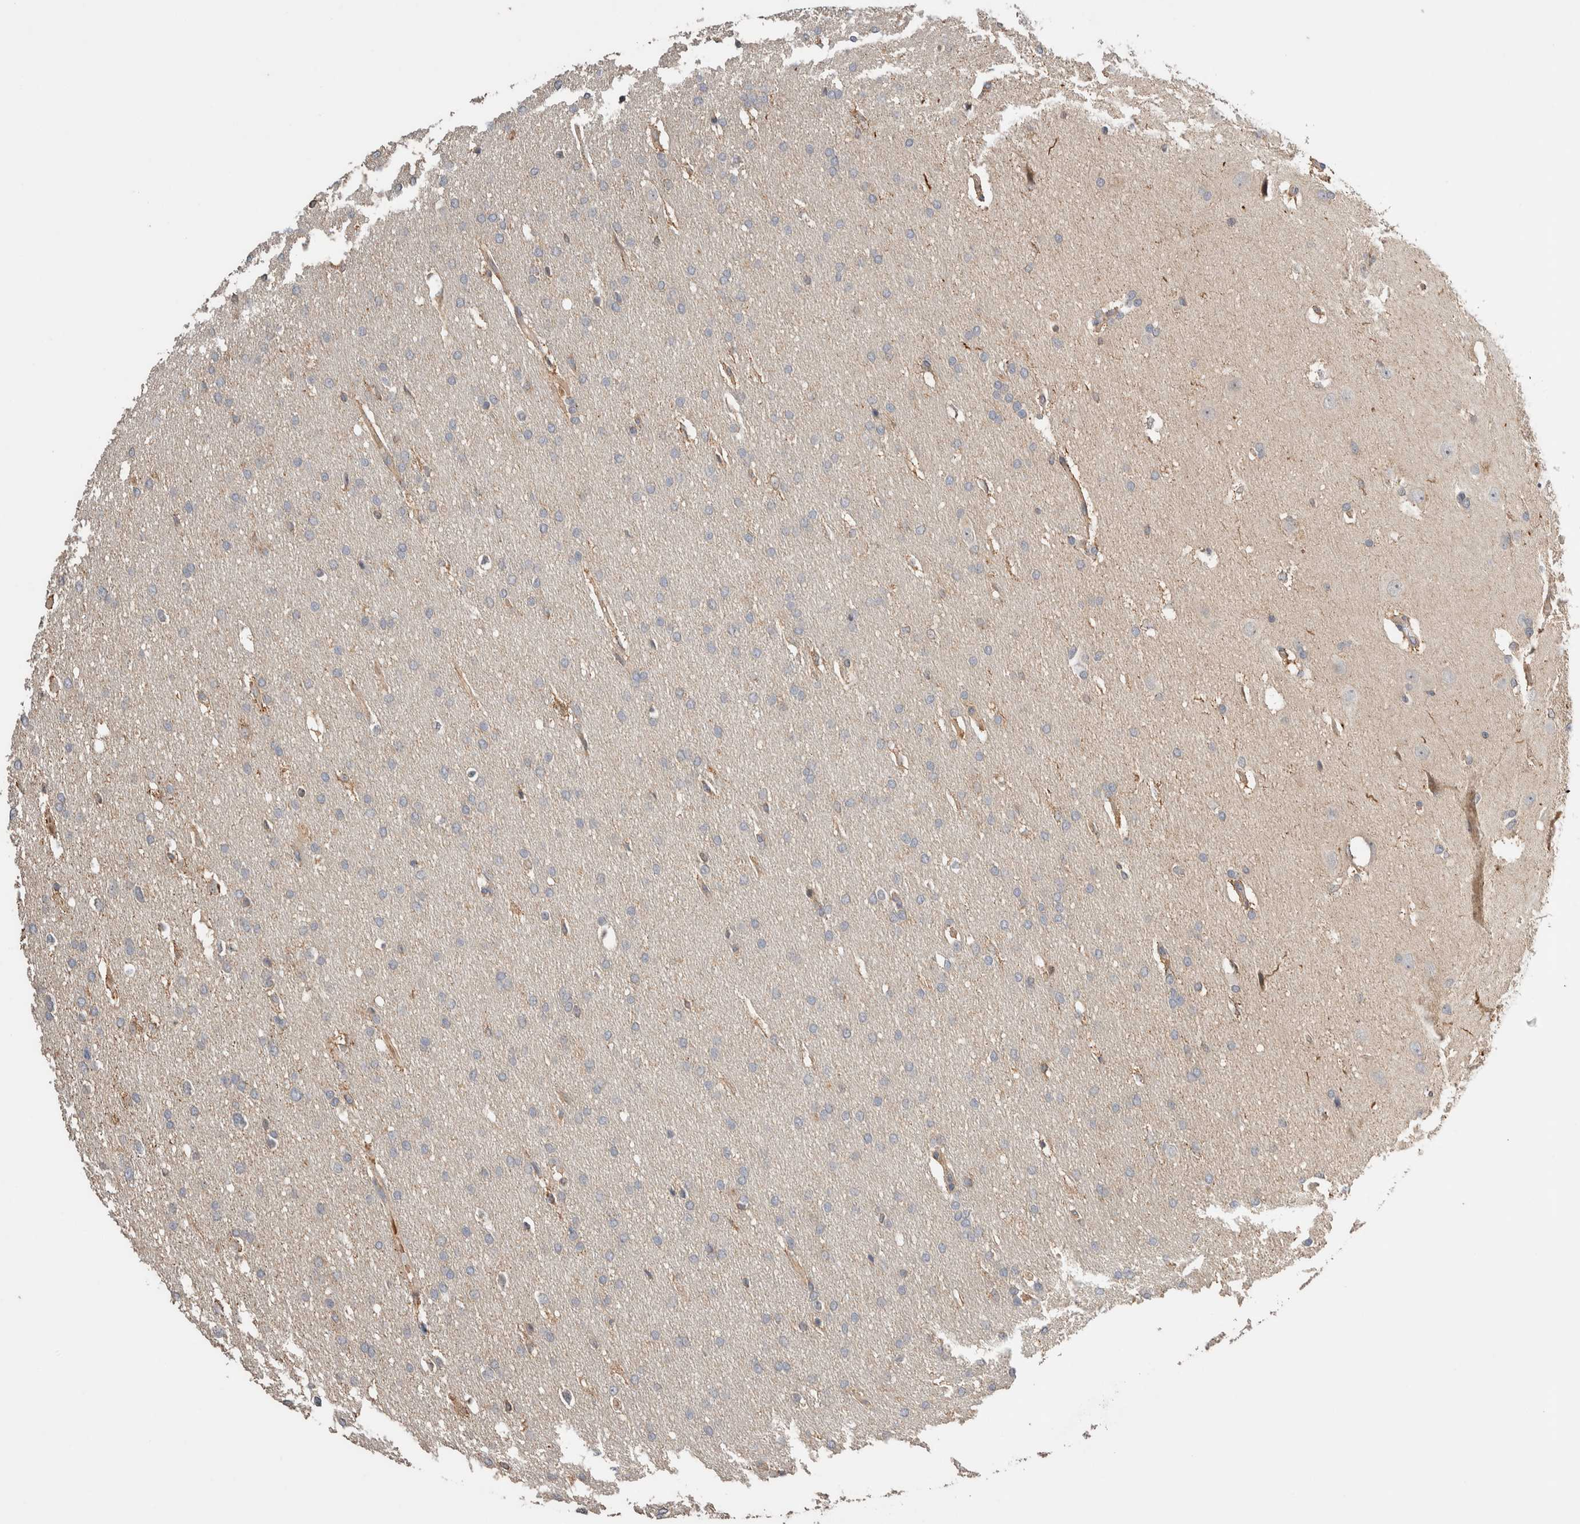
{"staining": {"intensity": "negative", "quantity": "none", "location": "none"}, "tissue": "glioma", "cell_type": "Tumor cells", "image_type": "cancer", "snomed": [{"axis": "morphology", "description": "Glioma, malignant, Low grade"}, {"axis": "topography", "description": "Brain"}], "caption": "A histopathology image of low-grade glioma (malignant) stained for a protein displays no brown staining in tumor cells. Nuclei are stained in blue.", "gene": "WDR91", "patient": {"sex": "female", "age": 37}}